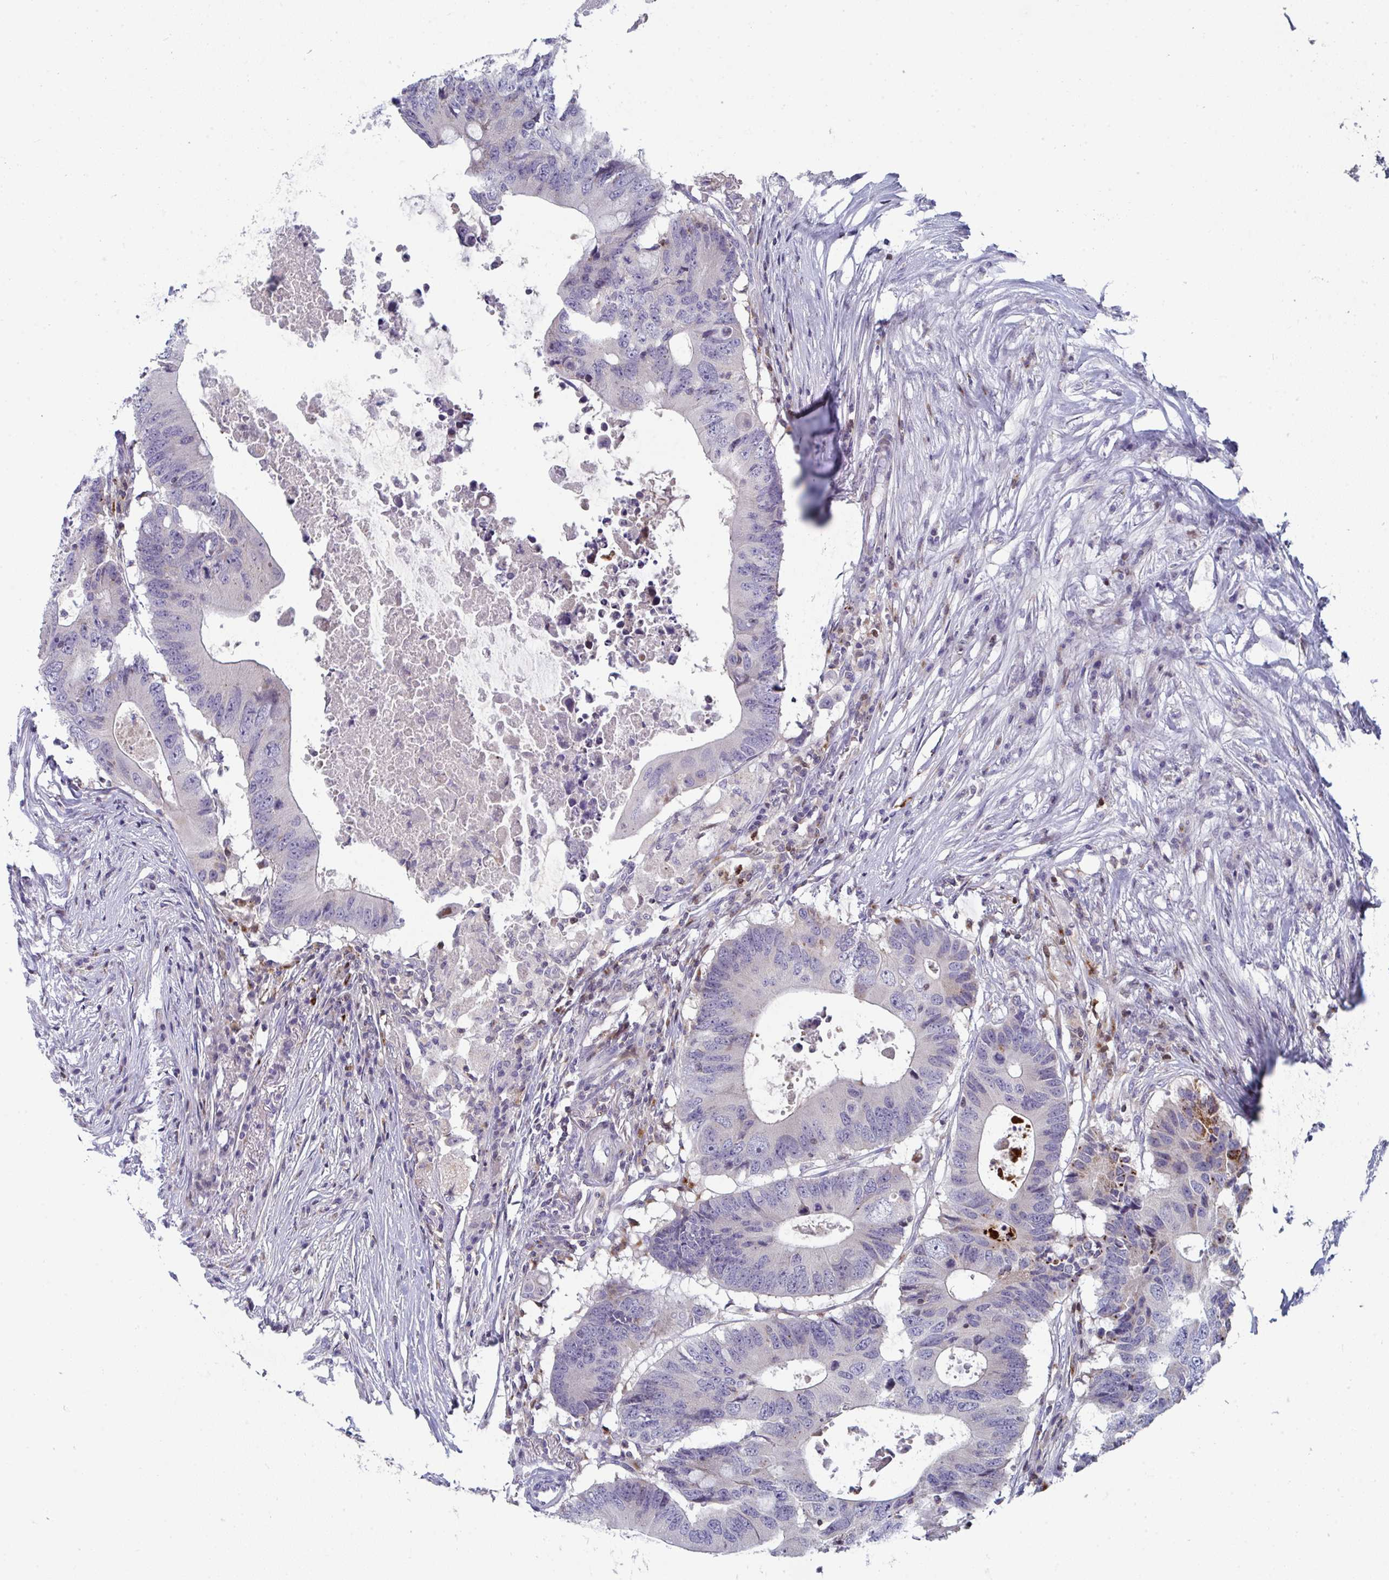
{"staining": {"intensity": "moderate", "quantity": "<25%", "location": "cytoplasmic/membranous"}, "tissue": "colorectal cancer", "cell_type": "Tumor cells", "image_type": "cancer", "snomed": [{"axis": "morphology", "description": "Adenocarcinoma, NOS"}, {"axis": "topography", "description": "Colon"}], "caption": "This micrograph demonstrates IHC staining of human colorectal cancer, with low moderate cytoplasmic/membranous staining in about <25% of tumor cells.", "gene": "AOC2", "patient": {"sex": "male", "age": 71}}